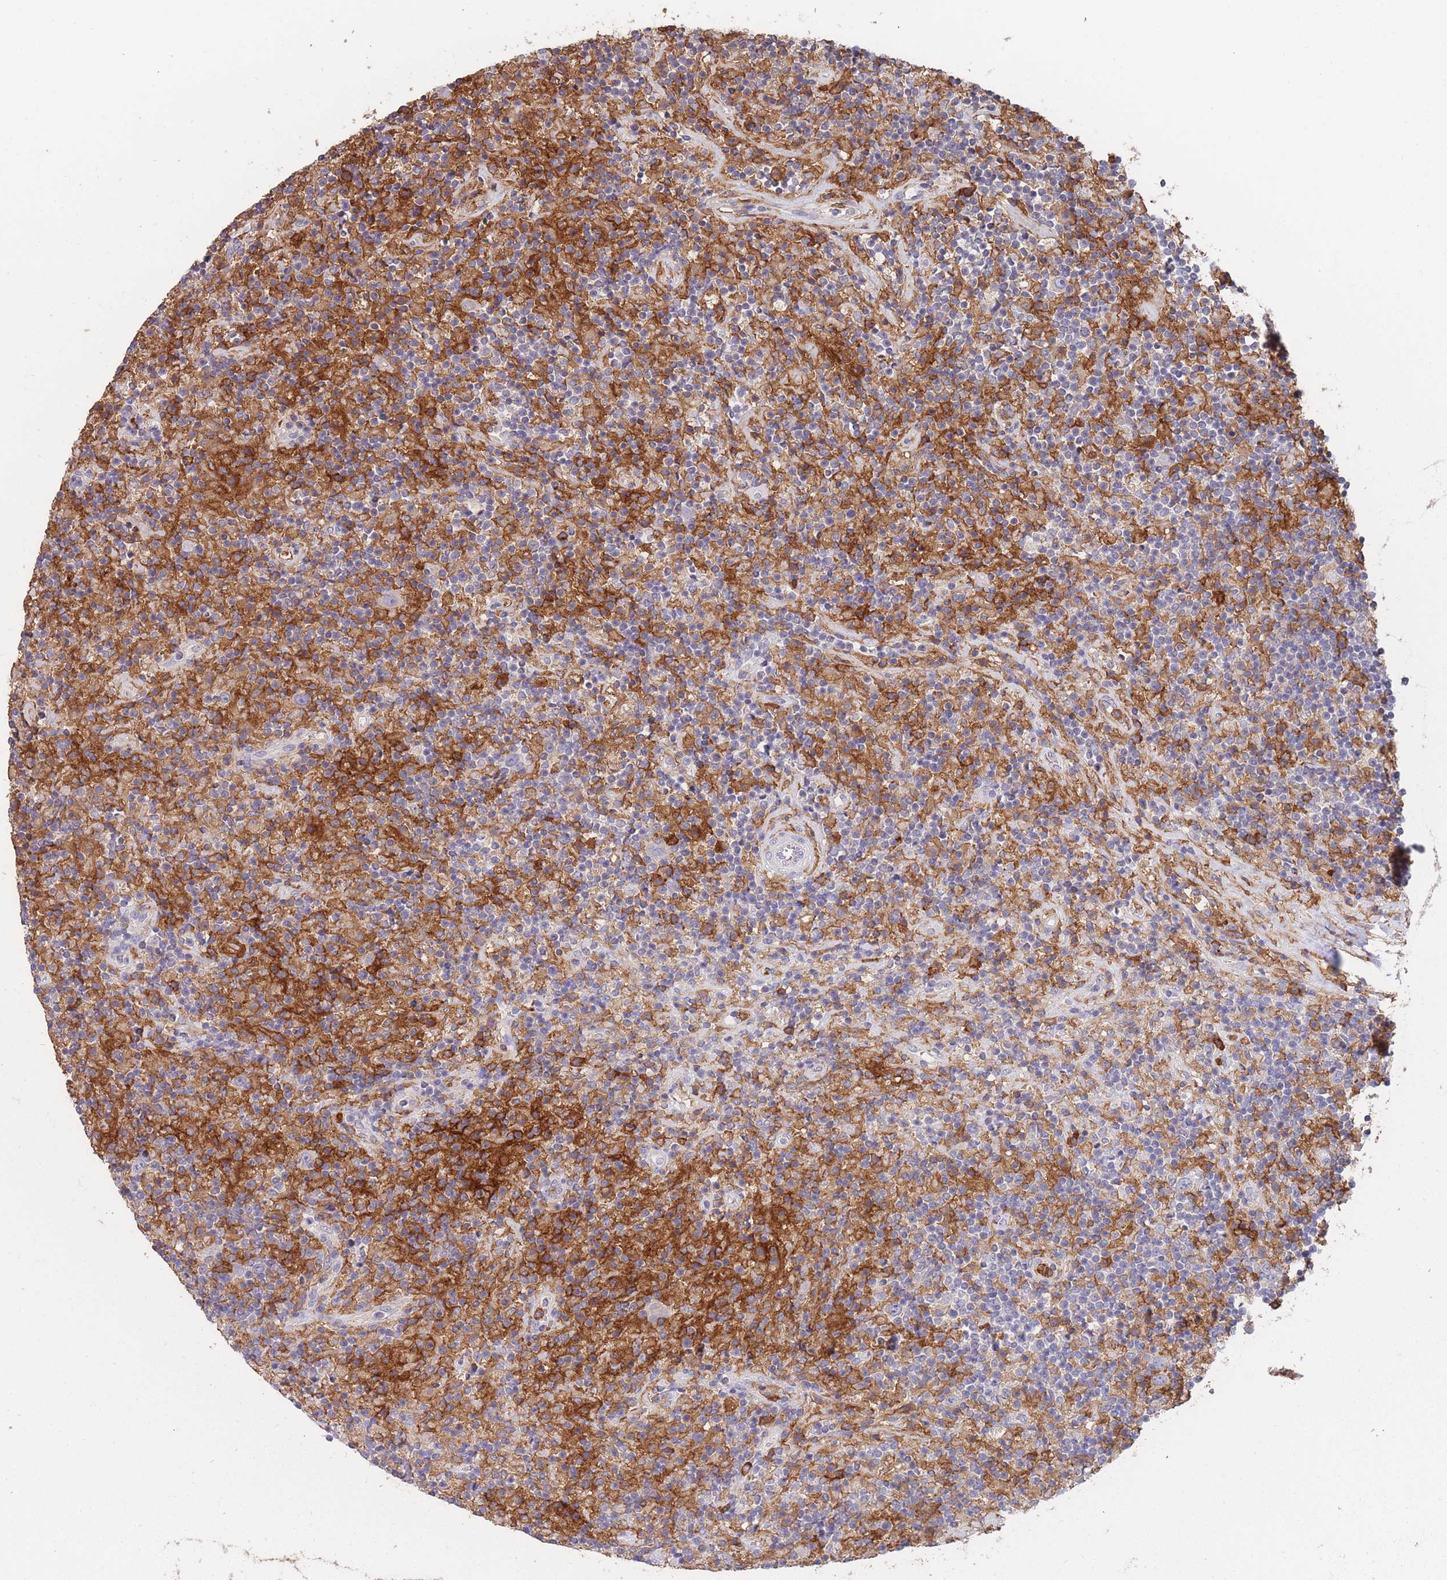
{"staining": {"intensity": "negative", "quantity": "none", "location": "none"}, "tissue": "lymphoma", "cell_type": "Tumor cells", "image_type": "cancer", "snomed": [{"axis": "morphology", "description": "Hodgkin's disease, NOS"}, {"axis": "topography", "description": "Lymph node"}], "caption": "Immunohistochemistry (IHC) histopathology image of Hodgkin's disease stained for a protein (brown), which demonstrates no staining in tumor cells.", "gene": "CLEC12A", "patient": {"sex": "male", "age": 70}}